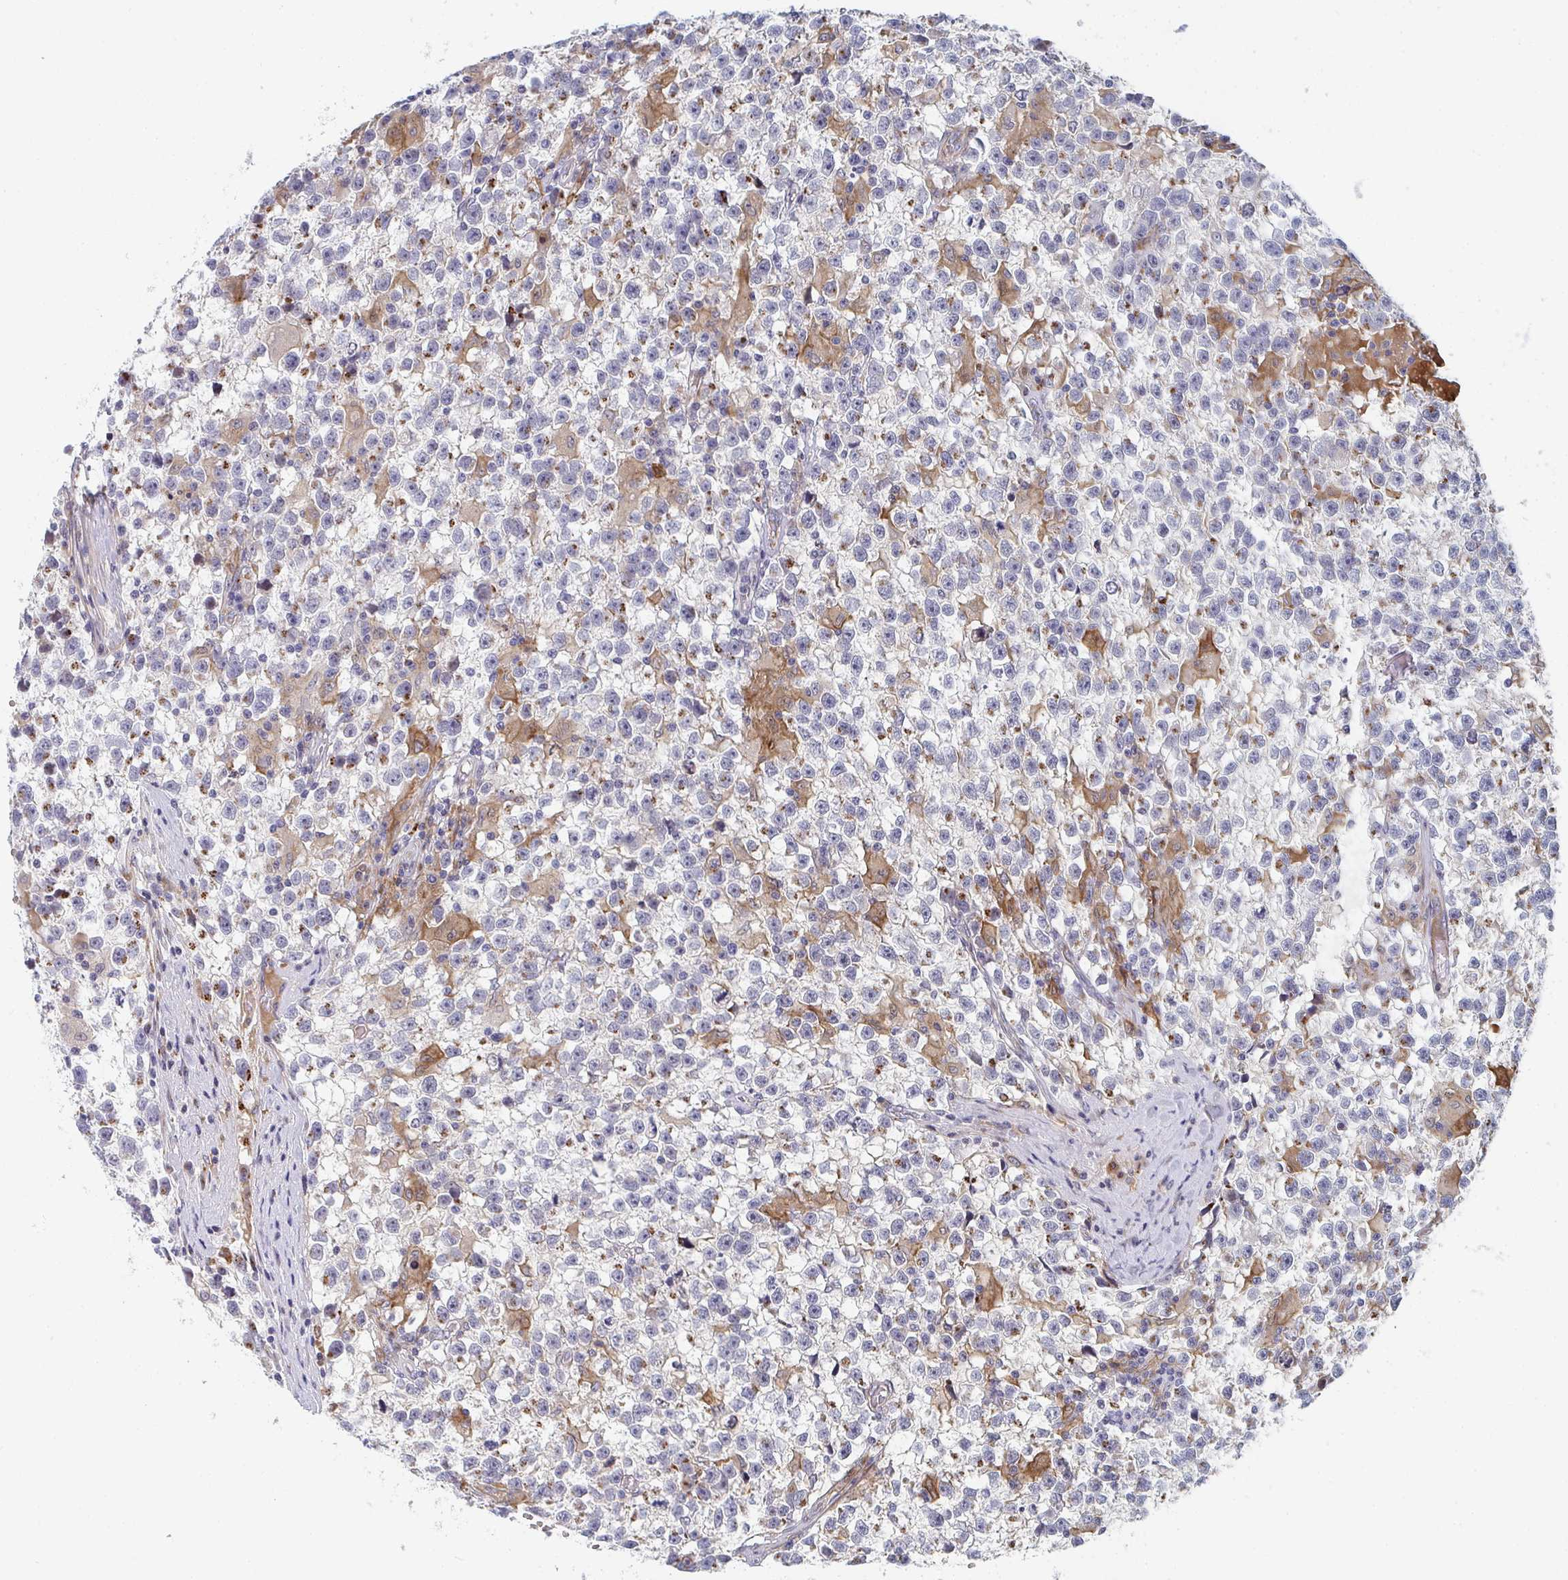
{"staining": {"intensity": "moderate", "quantity": "<25%", "location": "cytoplasmic/membranous"}, "tissue": "testis cancer", "cell_type": "Tumor cells", "image_type": "cancer", "snomed": [{"axis": "morphology", "description": "Seminoma, NOS"}, {"axis": "topography", "description": "Testis"}], "caption": "Seminoma (testis) tissue demonstrates moderate cytoplasmic/membranous expression in about <25% of tumor cells, visualized by immunohistochemistry. The staining was performed using DAB, with brown indicating positive protein expression. Nuclei are stained blue with hematoxylin.", "gene": "PSMG1", "patient": {"sex": "male", "age": 31}}